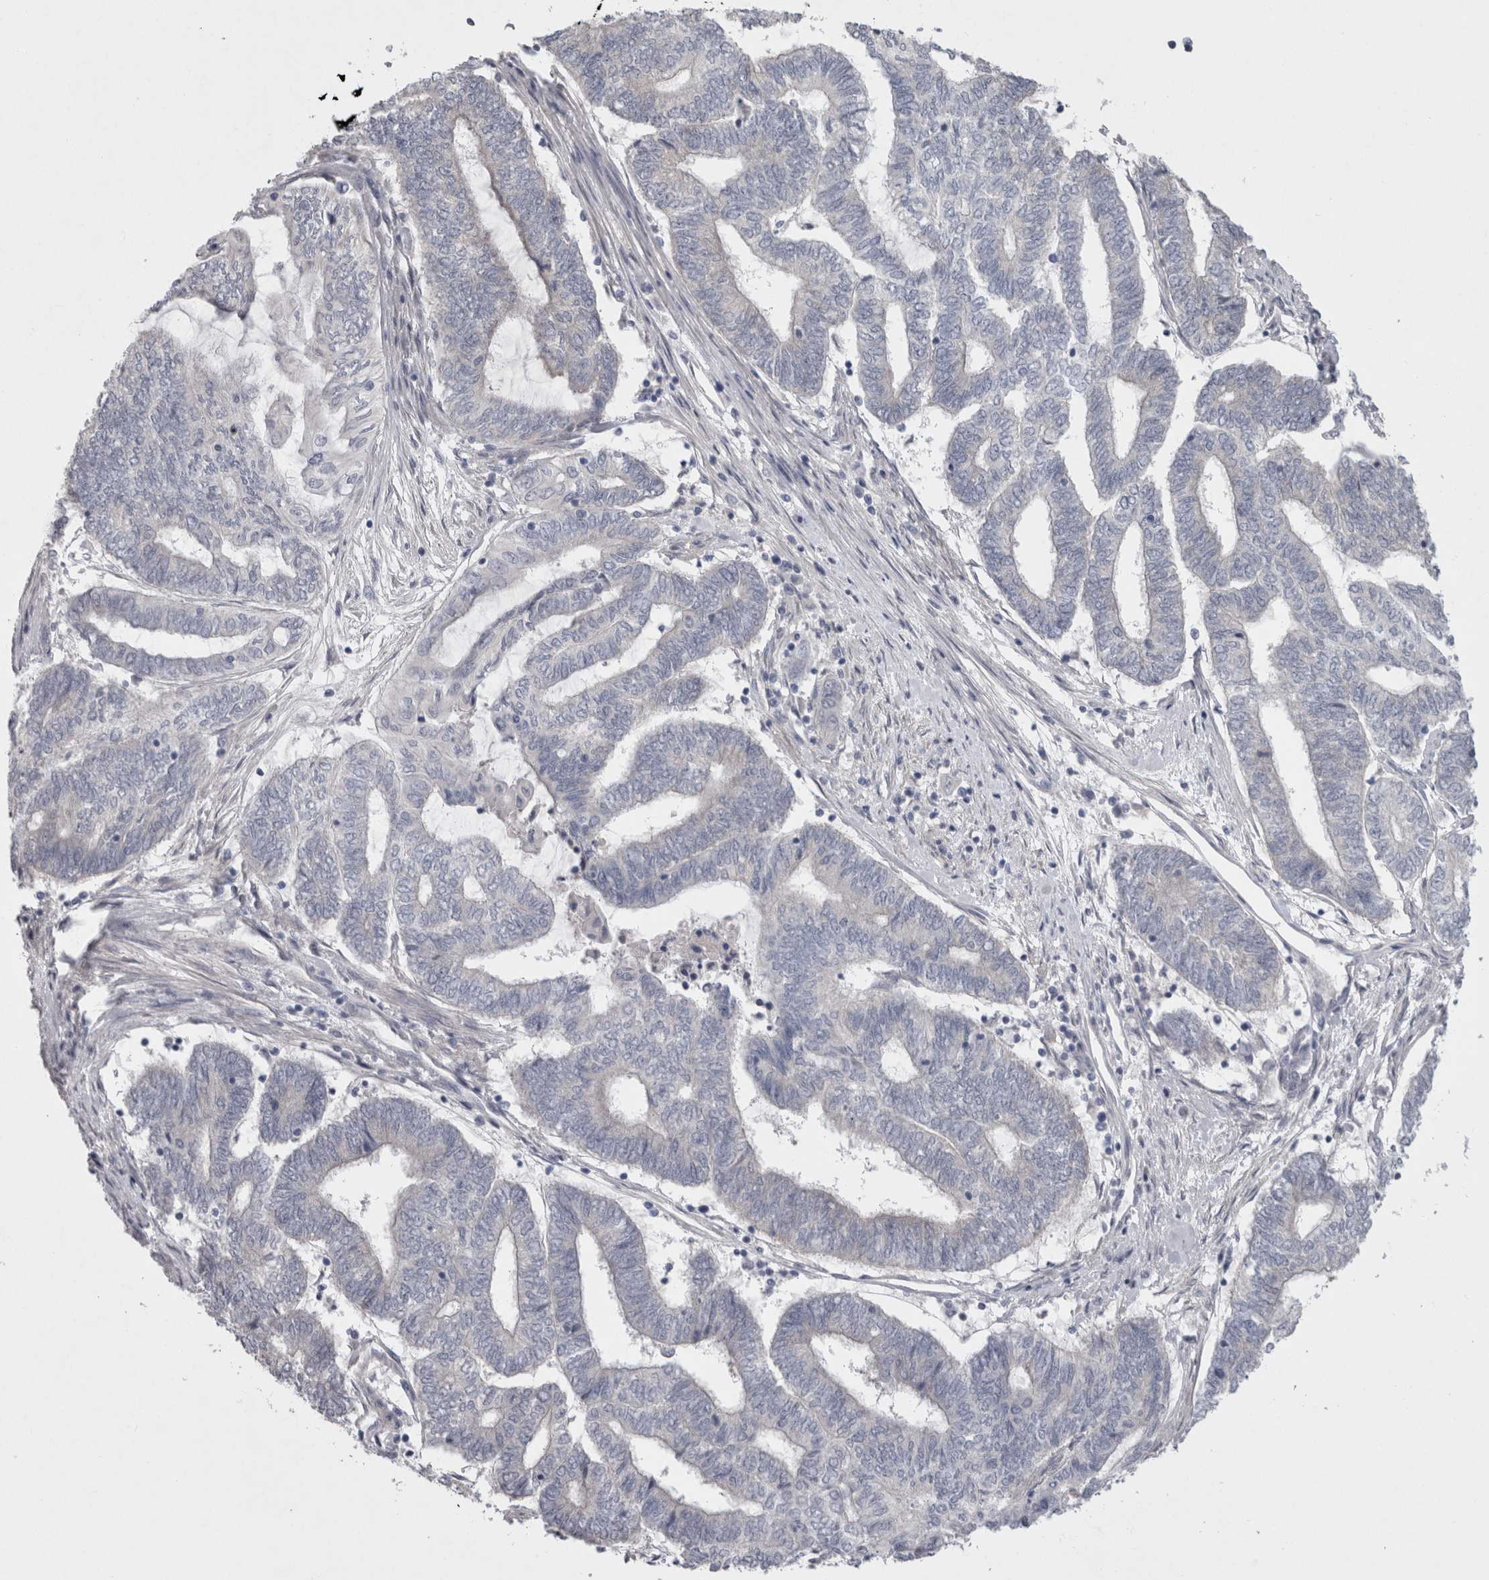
{"staining": {"intensity": "negative", "quantity": "none", "location": "none"}, "tissue": "endometrial cancer", "cell_type": "Tumor cells", "image_type": "cancer", "snomed": [{"axis": "morphology", "description": "Adenocarcinoma, NOS"}, {"axis": "topography", "description": "Uterus"}, {"axis": "topography", "description": "Endometrium"}], "caption": "This is an immunohistochemistry histopathology image of endometrial cancer (adenocarcinoma). There is no staining in tumor cells.", "gene": "LRRC40", "patient": {"sex": "female", "age": 70}}